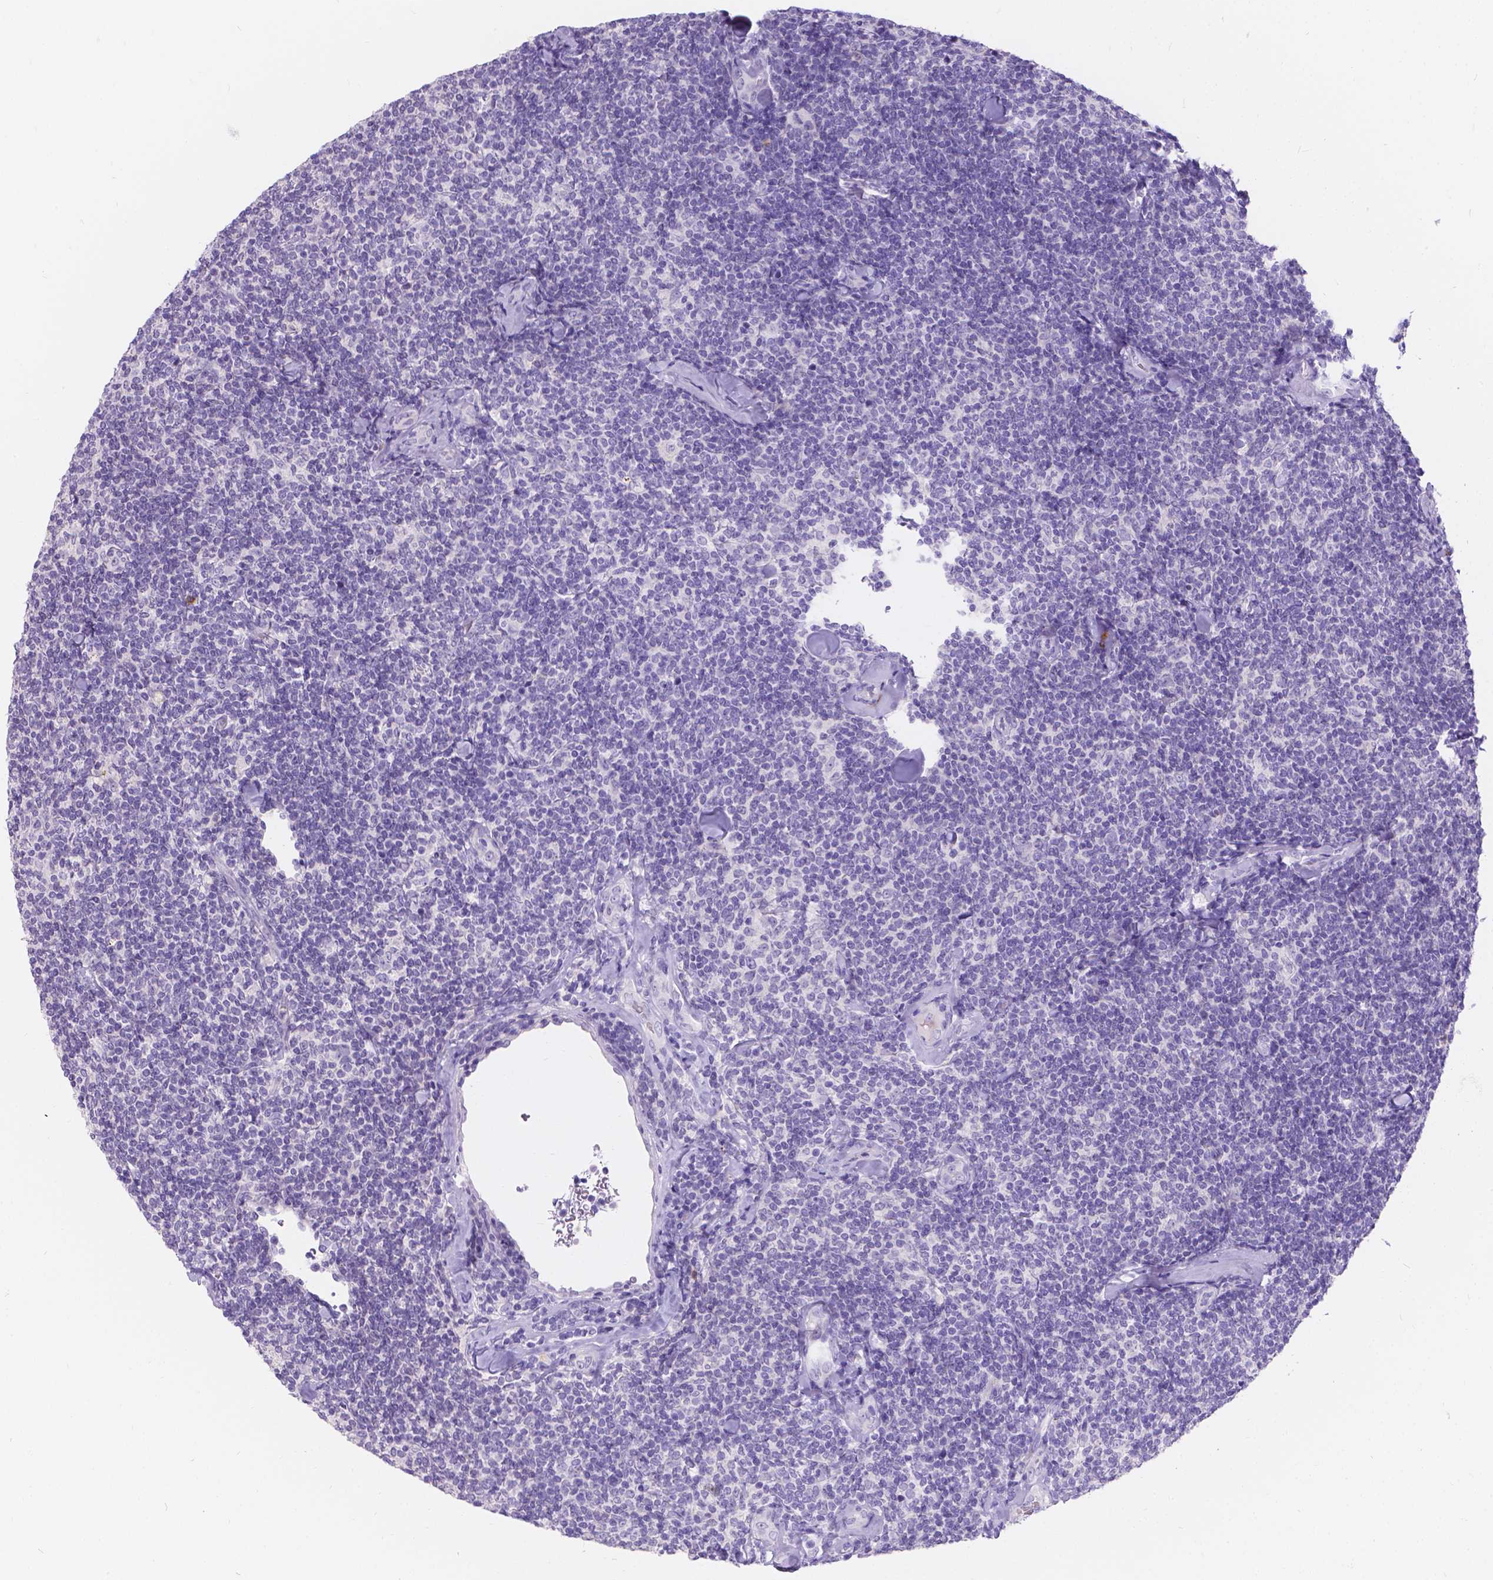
{"staining": {"intensity": "negative", "quantity": "none", "location": "none"}, "tissue": "lymphoma", "cell_type": "Tumor cells", "image_type": "cancer", "snomed": [{"axis": "morphology", "description": "Malignant lymphoma, non-Hodgkin's type, Low grade"}, {"axis": "topography", "description": "Lymph node"}], "caption": "A high-resolution histopathology image shows IHC staining of low-grade malignant lymphoma, non-Hodgkin's type, which demonstrates no significant expression in tumor cells. The staining was performed using DAB to visualize the protein expression in brown, while the nuclei were stained in blue with hematoxylin (Magnification: 20x).", "gene": "GNRHR", "patient": {"sex": "female", "age": 56}}